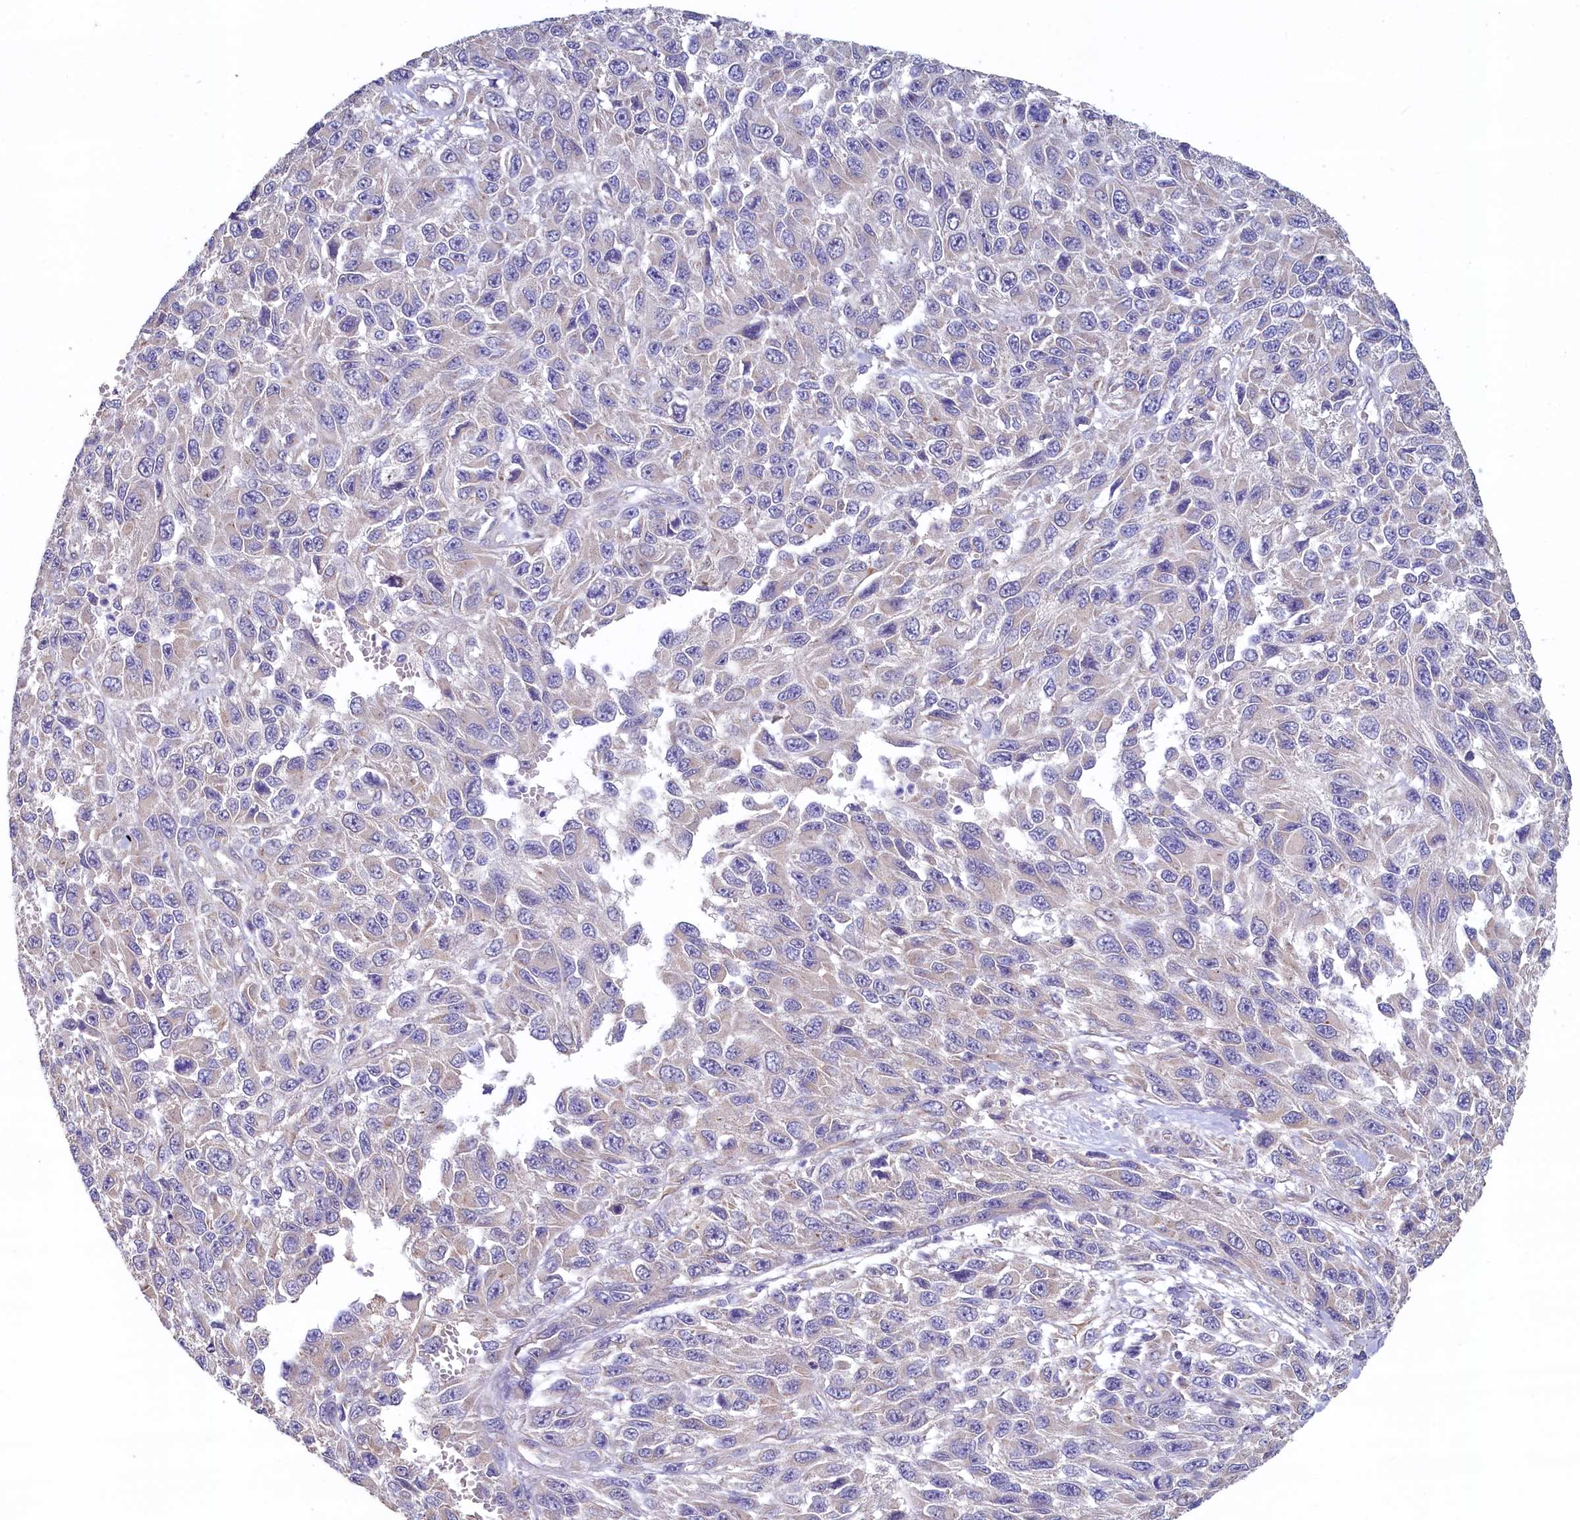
{"staining": {"intensity": "negative", "quantity": "none", "location": "none"}, "tissue": "melanoma", "cell_type": "Tumor cells", "image_type": "cancer", "snomed": [{"axis": "morphology", "description": "Normal tissue, NOS"}, {"axis": "morphology", "description": "Malignant melanoma, NOS"}, {"axis": "topography", "description": "Skin"}], "caption": "High power microscopy micrograph of an IHC histopathology image of melanoma, revealing no significant staining in tumor cells.", "gene": "SPATA2L", "patient": {"sex": "female", "age": 96}}